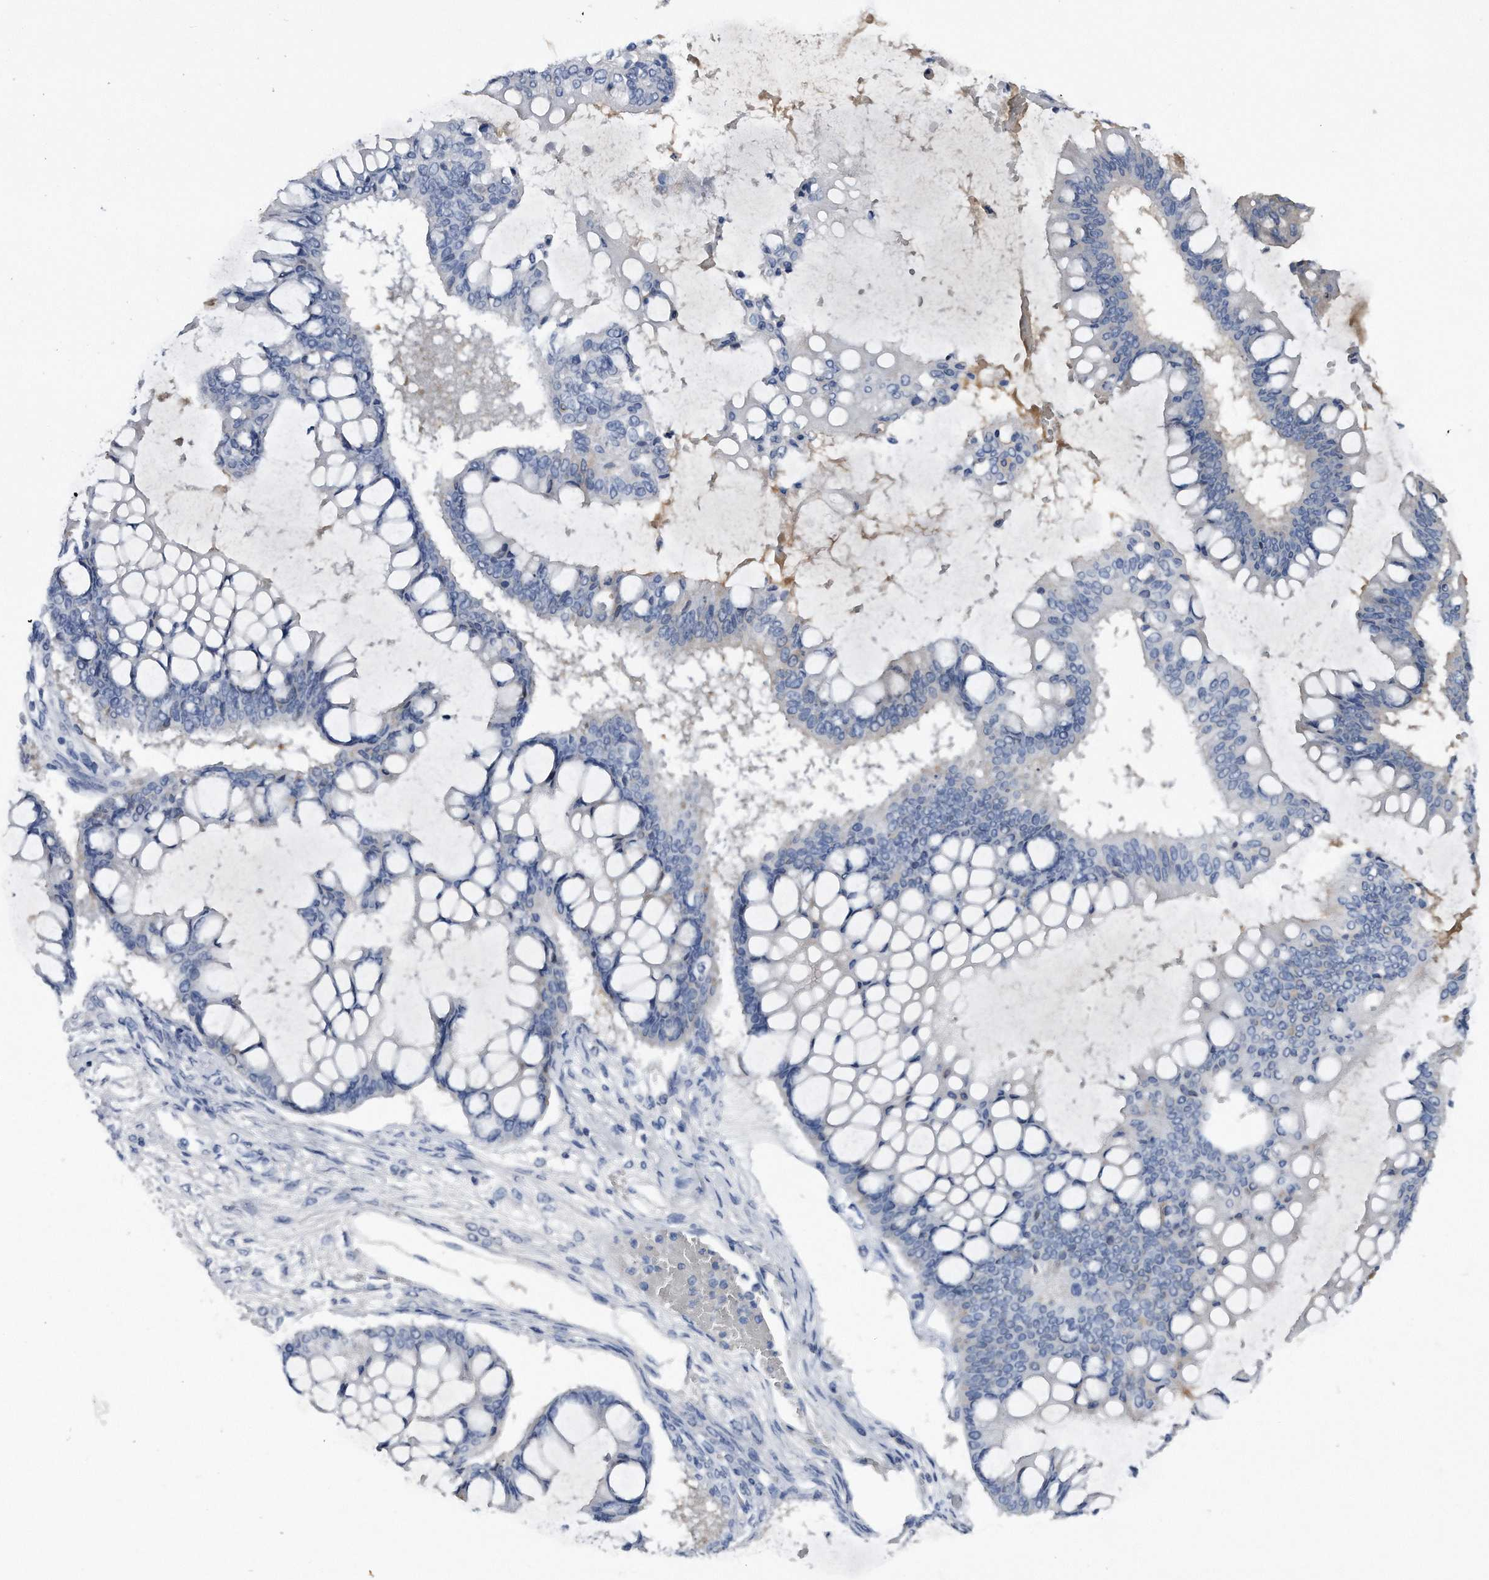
{"staining": {"intensity": "negative", "quantity": "none", "location": "none"}, "tissue": "ovarian cancer", "cell_type": "Tumor cells", "image_type": "cancer", "snomed": [{"axis": "morphology", "description": "Cystadenocarcinoma, mucinous, NOS"}, {"axis": "topography", "description": "Ovary"}], "caption": "High power microscopy histopathology image of an immunohistochemistry (IHC) image of ovarian cancer, revealing no significant positivity in tumor cells.", "gene": "ASNS", "patient": {"sex": "female", "age": 73}}